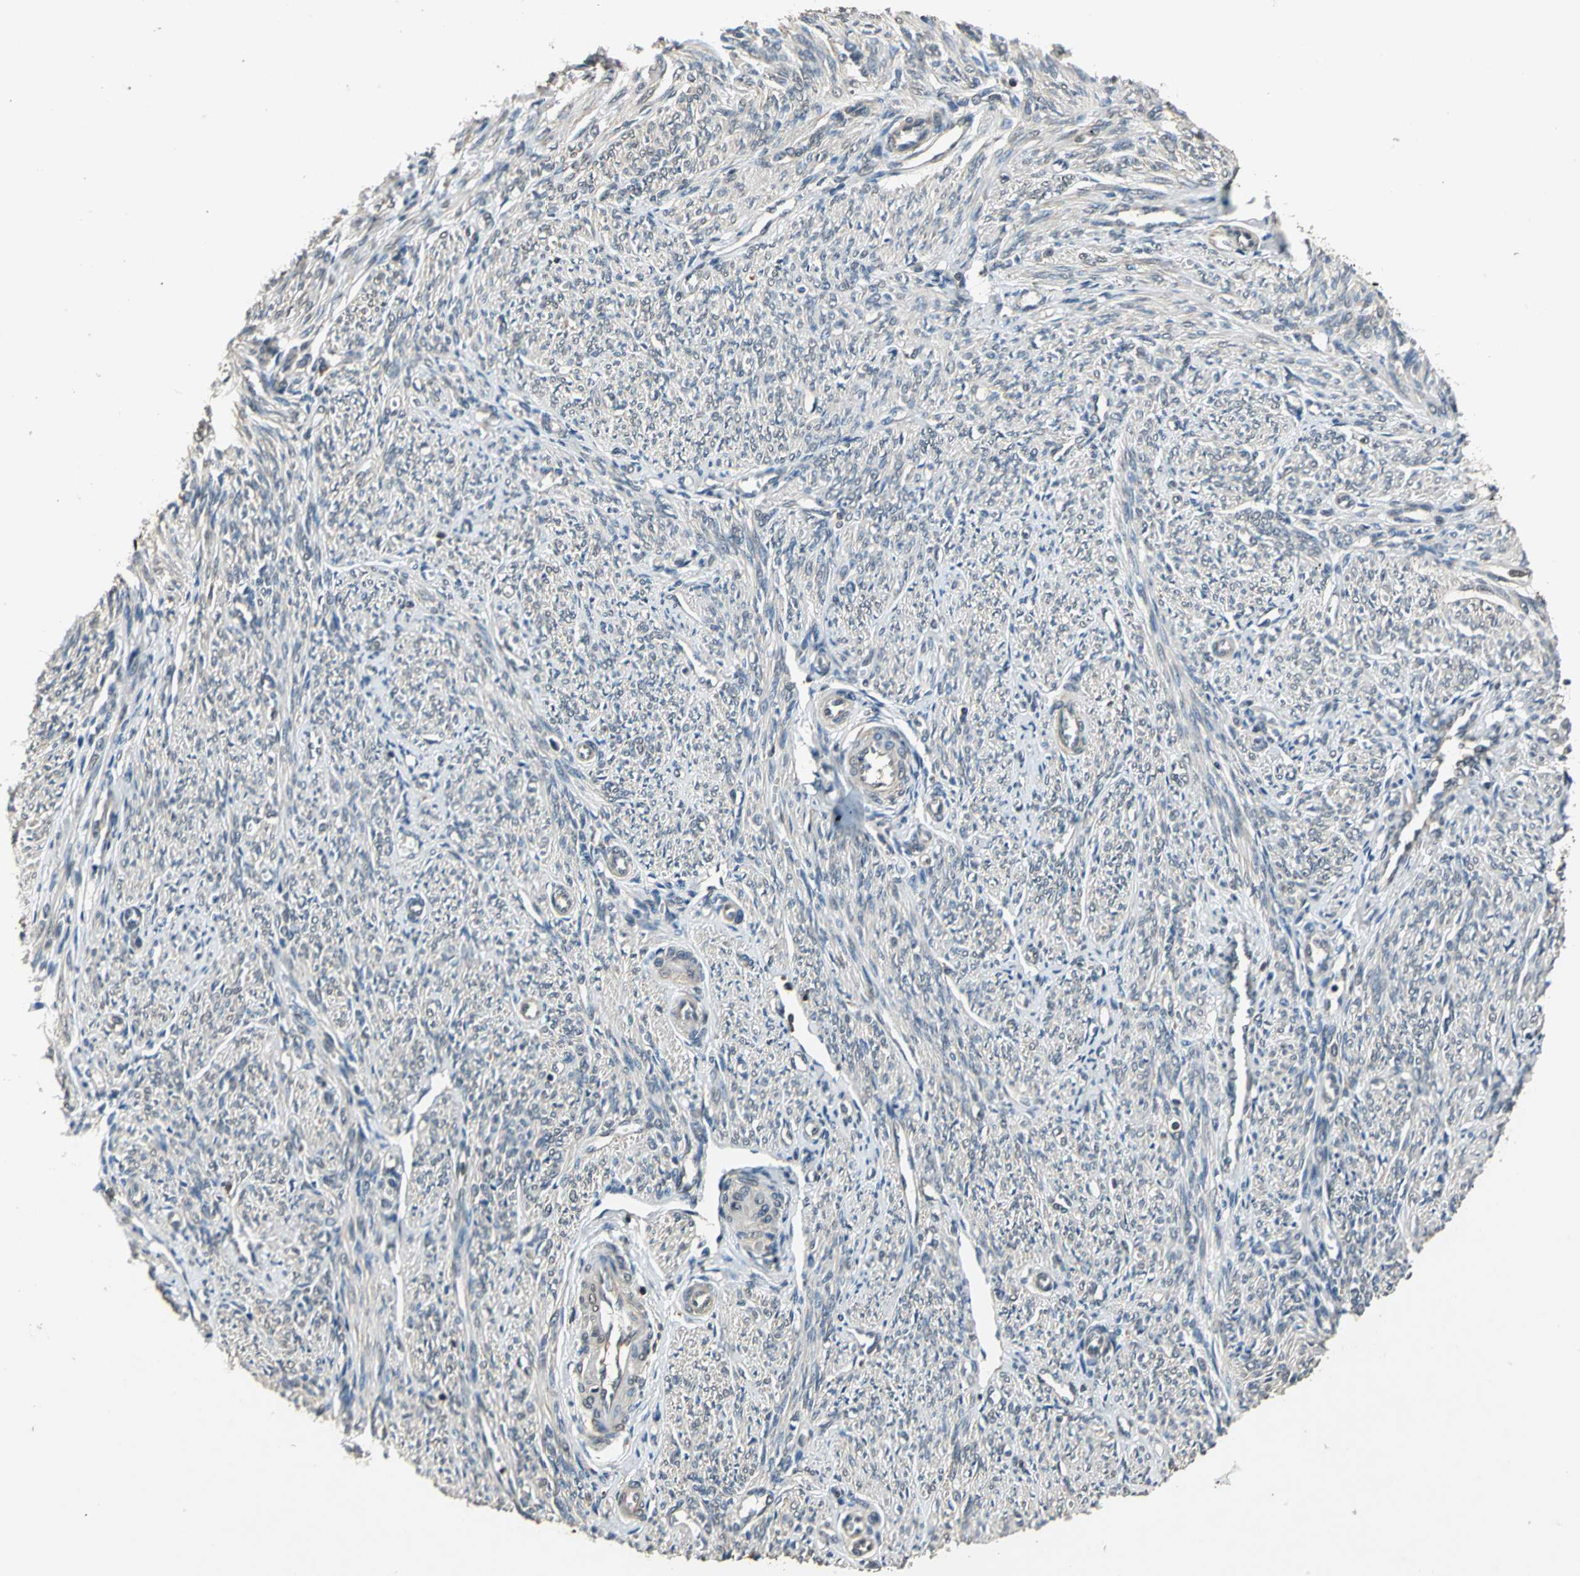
{"staining": {"intensity": "moderate", "quantity": ">75%", "location": "cytoplasmic/membranous"}, "tissue": "smooth muscle", "cell_type": "Smooth muscle cells", "image_type": "normal", "snomed": [{"axis": "morphology", "description": "Normal tissue, NOS"}, {"axis": "topography", "description": "Smooth muscle"}], "caption": "Smooth muscle cells reveal medium levels of moderate cytoplasmic/membranous positivity in about >75% of cells in benign human smooth muscle.", "gene": "EIF2B2", "patient": {"sex": "female", "age": 65}}